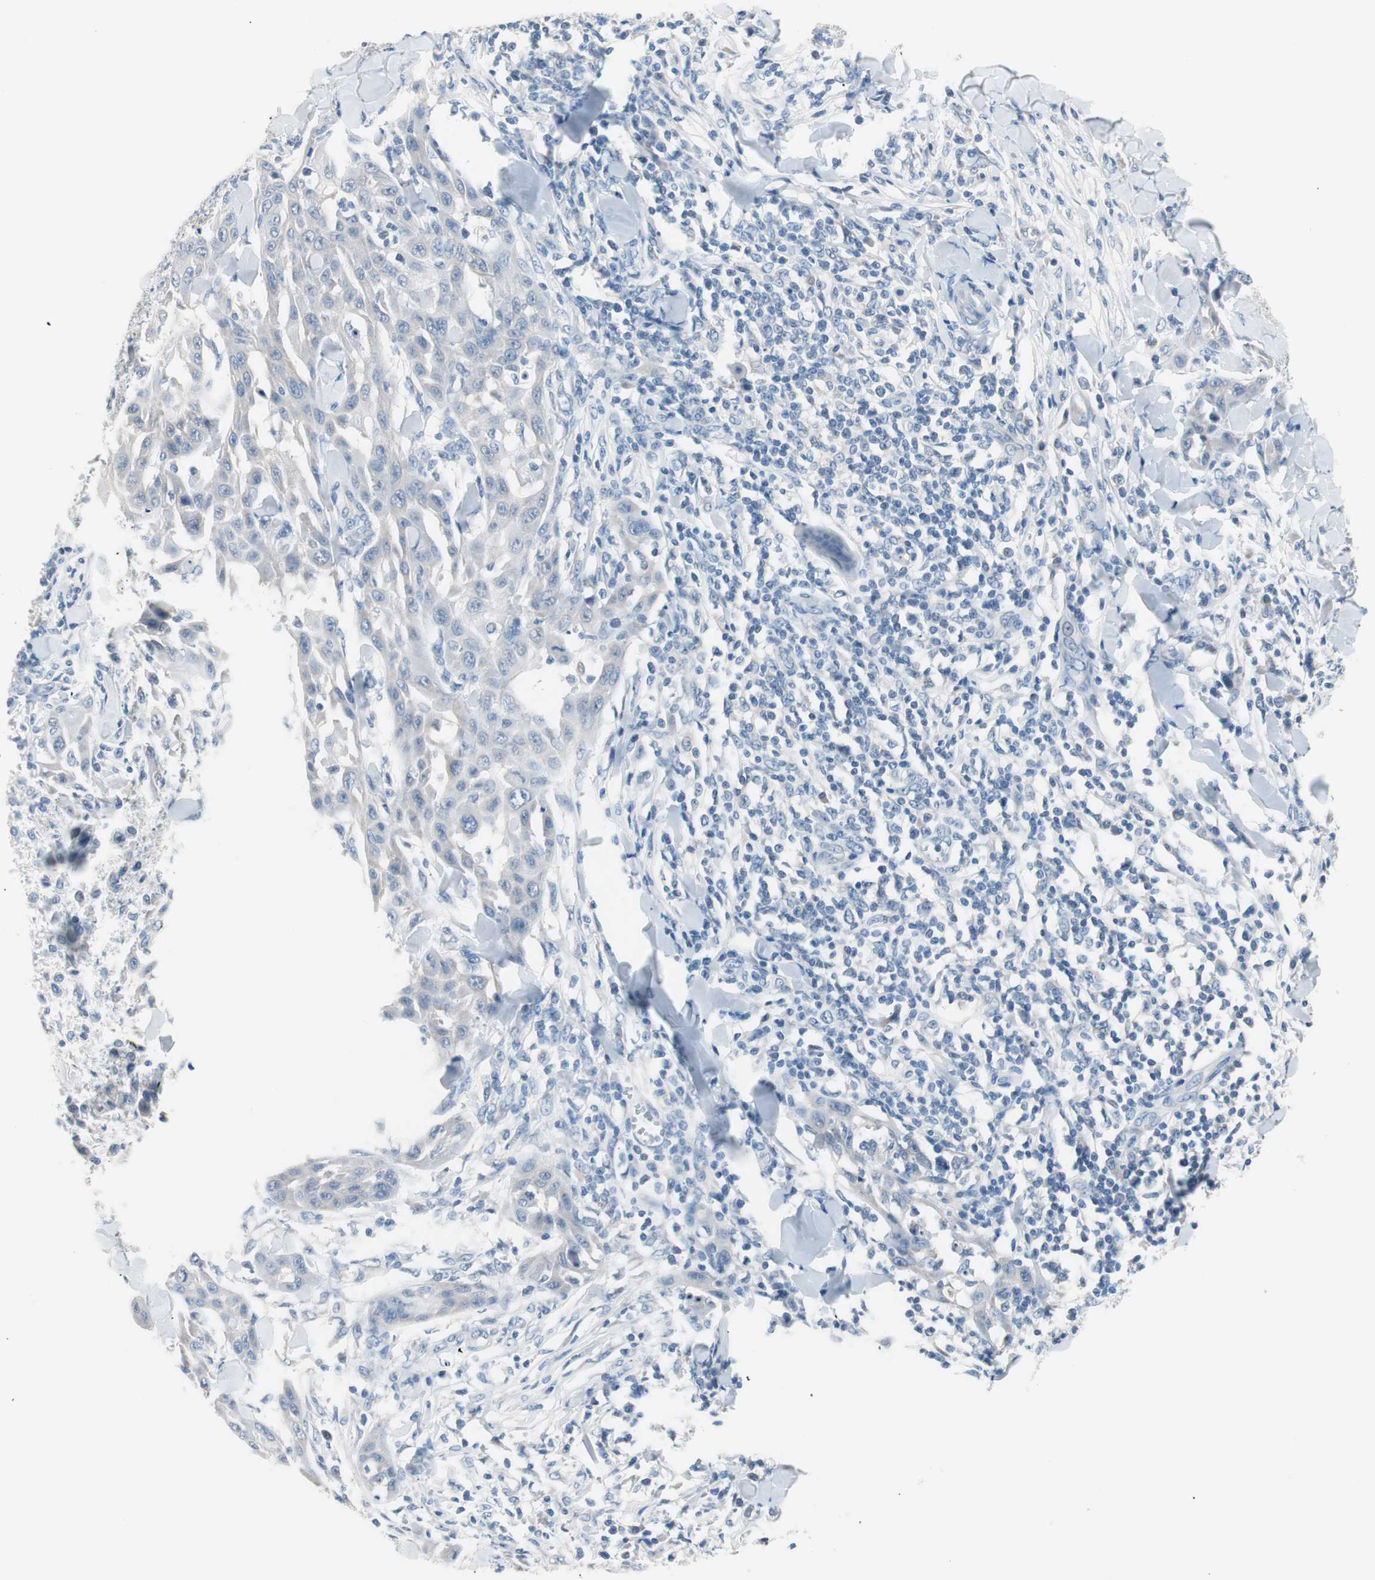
{"staining": {"intensity": "negative", "quantity": "none", "location": "none"}, "tissue": "skin cancer", "cell_type": "Tumor cells", "image_type": "cancer", "snomed": [{"axis": "morphology", "description": "Squamous cell carcinoma, NOS"}, {"axis": "topography", "description": "Skin"}], "caption": "This photomicrograph is of skin squamous cell carcinoma stained with IHC to label a protein in brown with the nuclei are counter-stained blue. There is no expression in tumor cells. (Stains: DAB (3,3'-diaminobenzidine) IHC with hematoxylin counter stain, Microscopy: brightfield microscopy at high magnification).", "gene": "VIL1", "patient": {"sex": "male", "age": 24}}